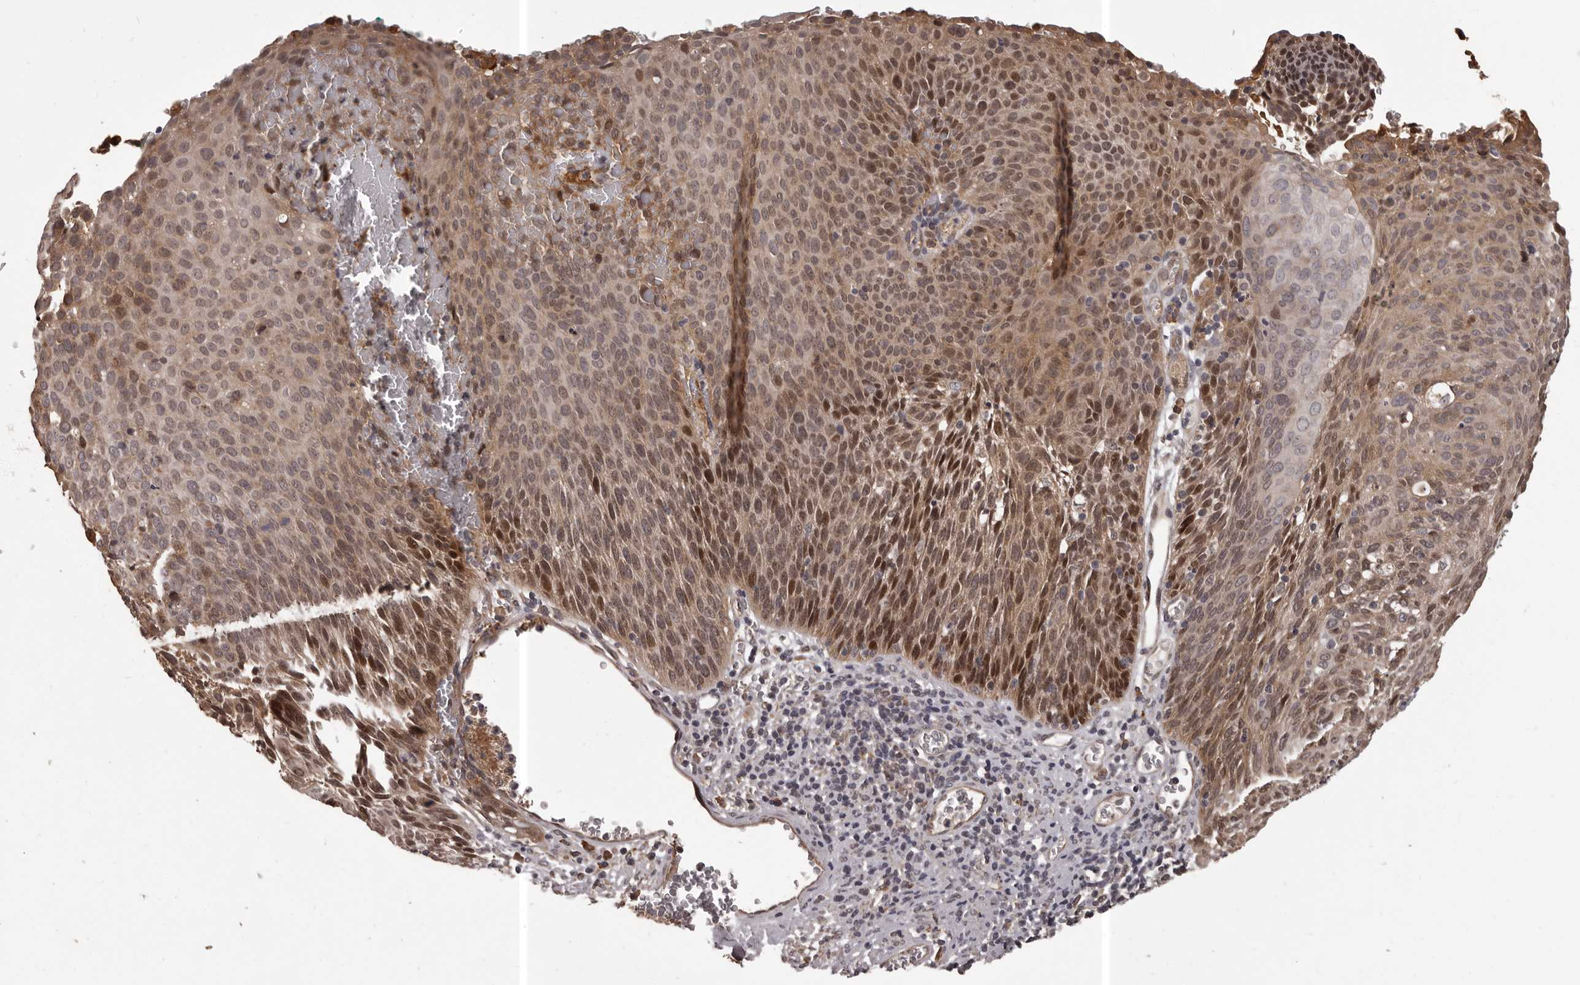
{"staining": {"intensity": "moderate", "quantity": ">75%", "location": "cytoplasmic/membranous,nuclear"}, "tissue": "cervical cancer", "cell_type": "Tumor cells", "image_type": "cancer", "snomed": [{"axis": "morphology", "description": "Squamous cell carcinoma, NOS"}, {"axis": "topography", "description": "Cervix"}], "caption": "About >75% of tumor cells in cervical cancer exhibit moderate cytoplasmic/membranous and nuclear protein staining as visualized by brown immunohistochemical staining.", "gene": "SLITRK6", "patient": {"sex": "female", "age": 55}}